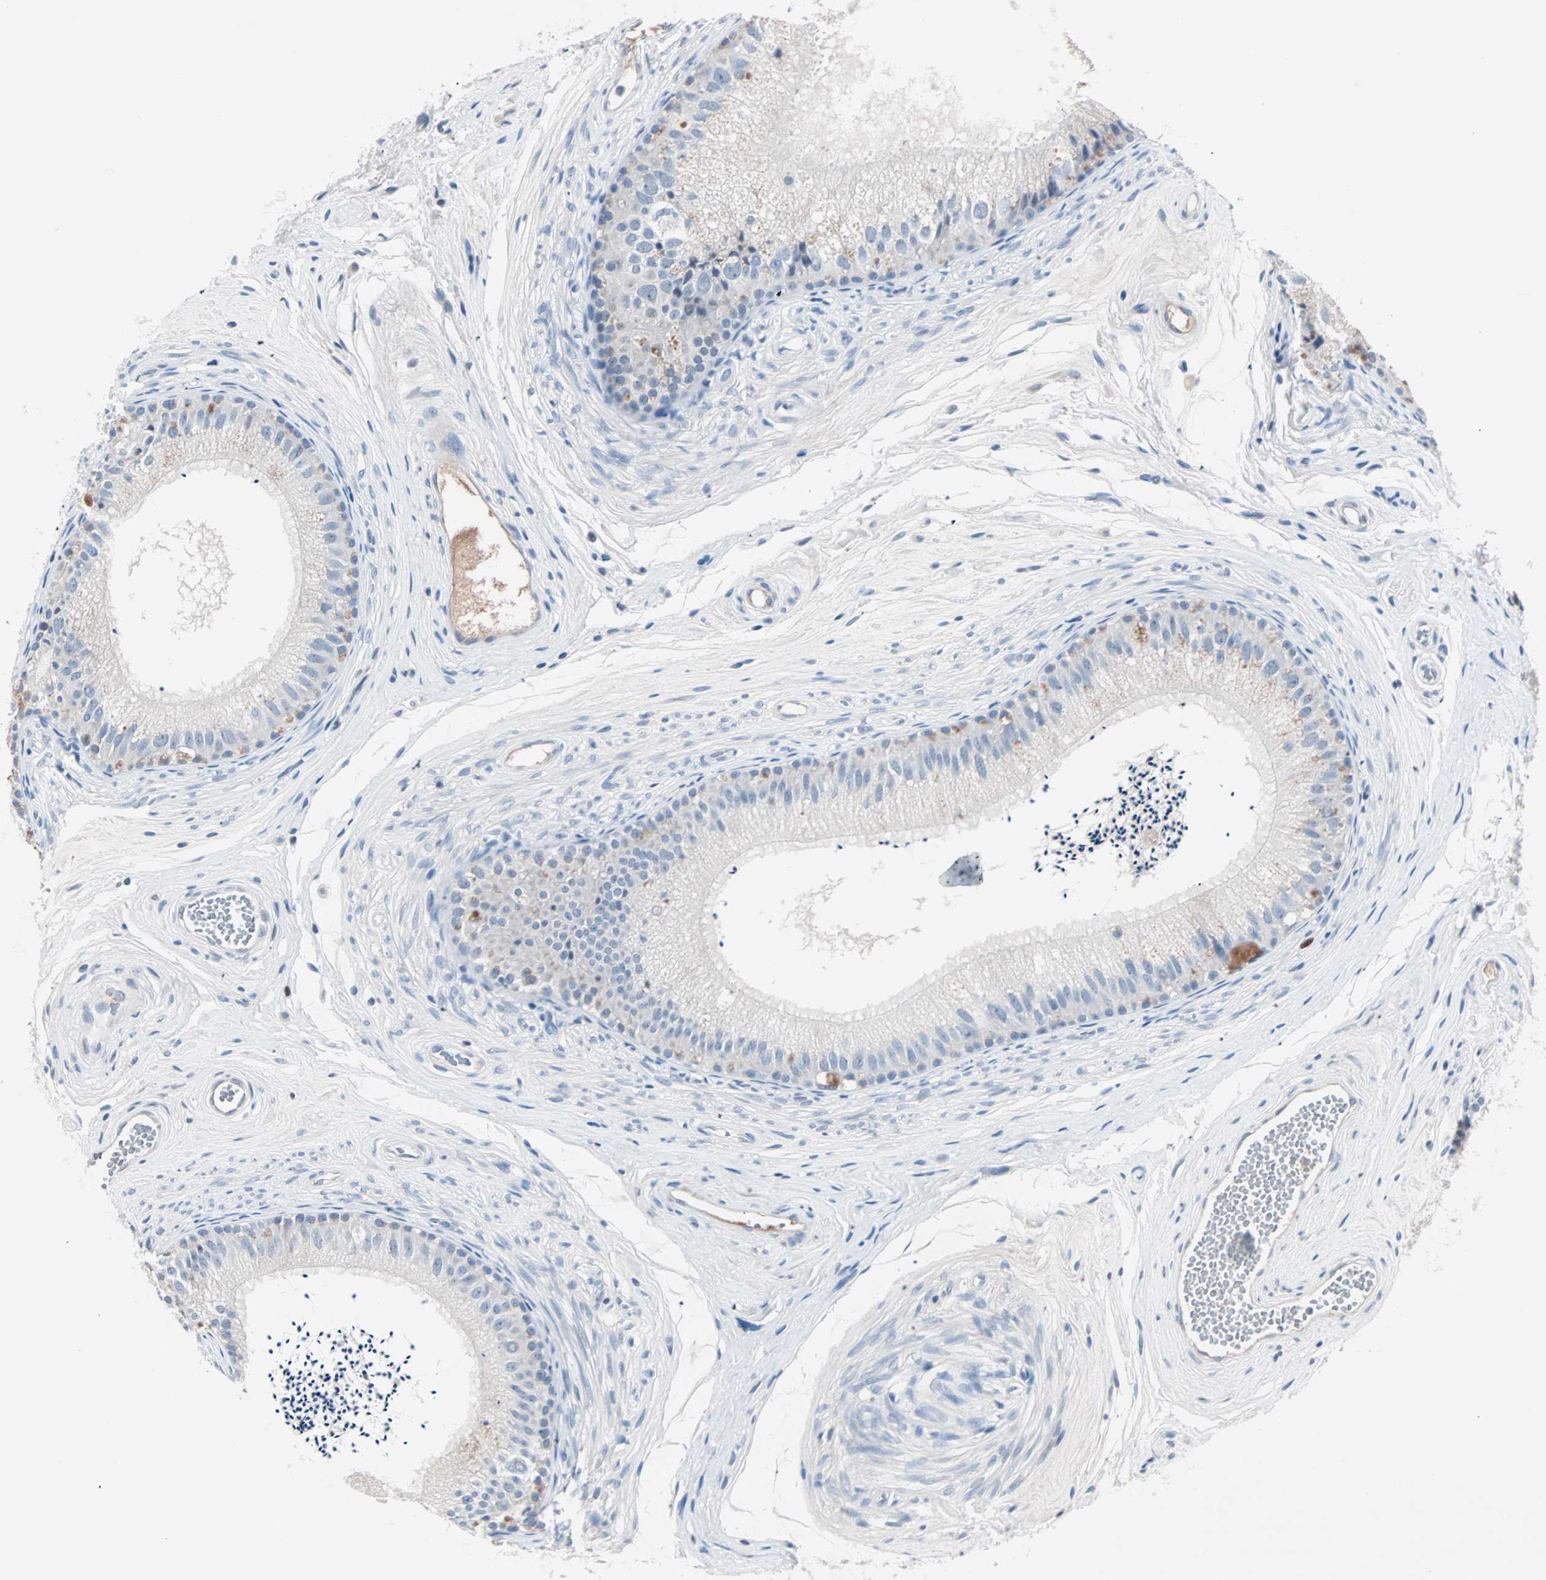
{"staining": {"intensity": "moderate", "quantity": ">75%", "location": "cytoplasmic/membranous"}, "tissue": "epididymis", "cell_type": "Glandular cells", "image_type": "normal", "snomed": [{"axis": "morphology", "description": "Normal tissue, NOS"}, {"axis": "topography", "description": "Epididymis"}], "caption": "Epididymis stained with a brown dye exhibits moderate cytoplasmic/membranous positive expression in about >75% of glandular cells.", "gene": "CCNE2", "patient": {"sex": "male", "age": 56}}